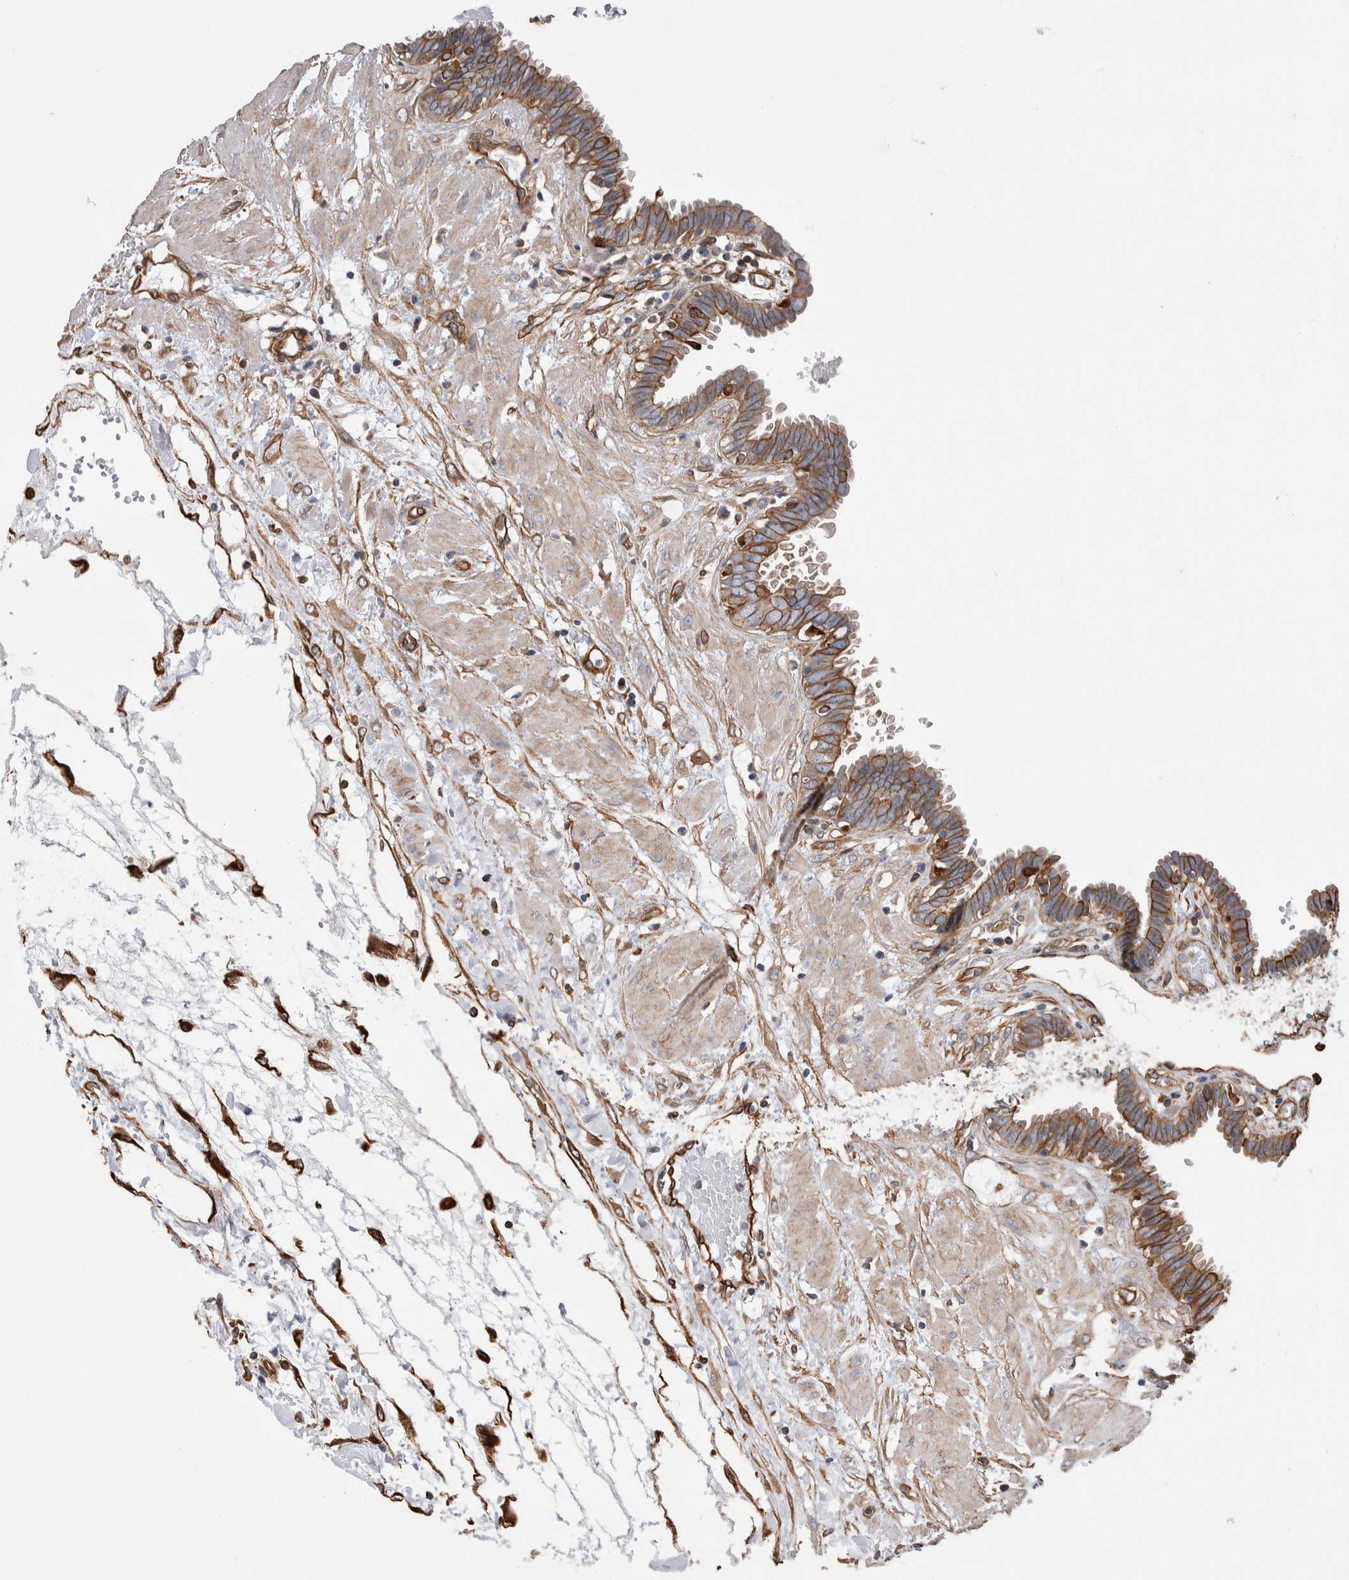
{"staining": {"intensity": "moderate", "quantity": ">75%", "location": "cytoplasmic/membranous"}, "tissue": "fallopian tube", "cell_type": "Glandular cells", "image_type": "normal", "snomed": [{"axis": "morphology", "description": "Normal tissue, NOS"}, {"axis": "topography", "description": "Fallopian tube"}, {"axis": "topography", "description": "Placenta"}], "caption": "Fallopian tube stained for a protein (brown) displays moderate cytoplasmic/membranous positive positivity in approximately >75% of glandular cells.", "gene": "KIF12", "patient": {"sex": "female", "age": 32}}